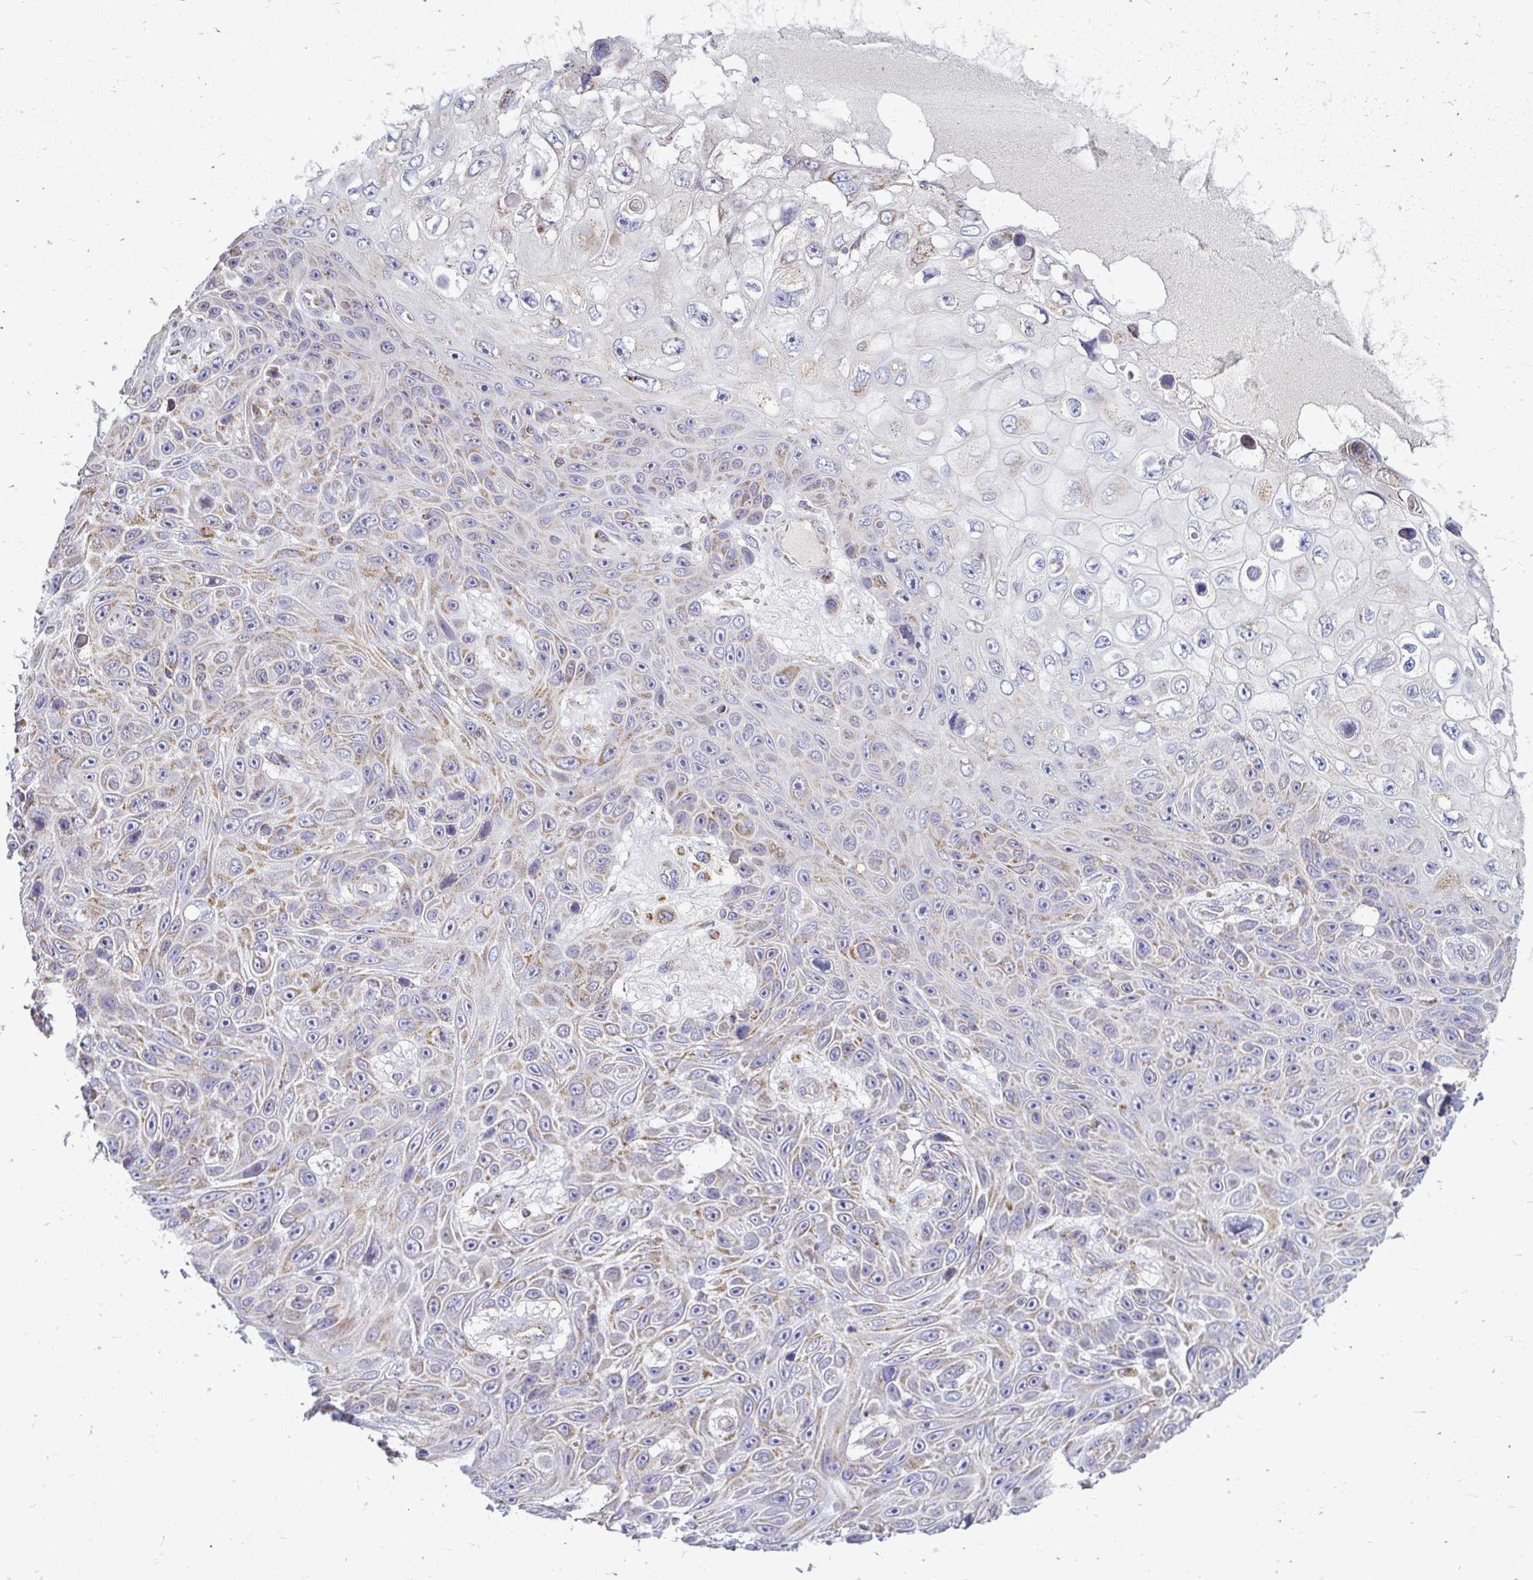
{"staining": {"intensity": "weak", "quantity": "25%-75%", "location": "cytoplasmic/membranous"}, "tissue": "skin cancer", "cell_type": "Tumor cells", "image_type": "cancer", "snomed": [{"axis": "morphology", "description": "Squamous cell carcinoma, NOS"}, {"axis": "topography", "description": "Skin"}], "caption": "Human skin cancer (squamous cell carcinoma) stained with a brown dye exhibits weak cytoplasmic/membranous positive staining in about 25%-75% of tumor cells.", "gene": "OR10R2", "patient": {"sex": "male", "age": 82}}